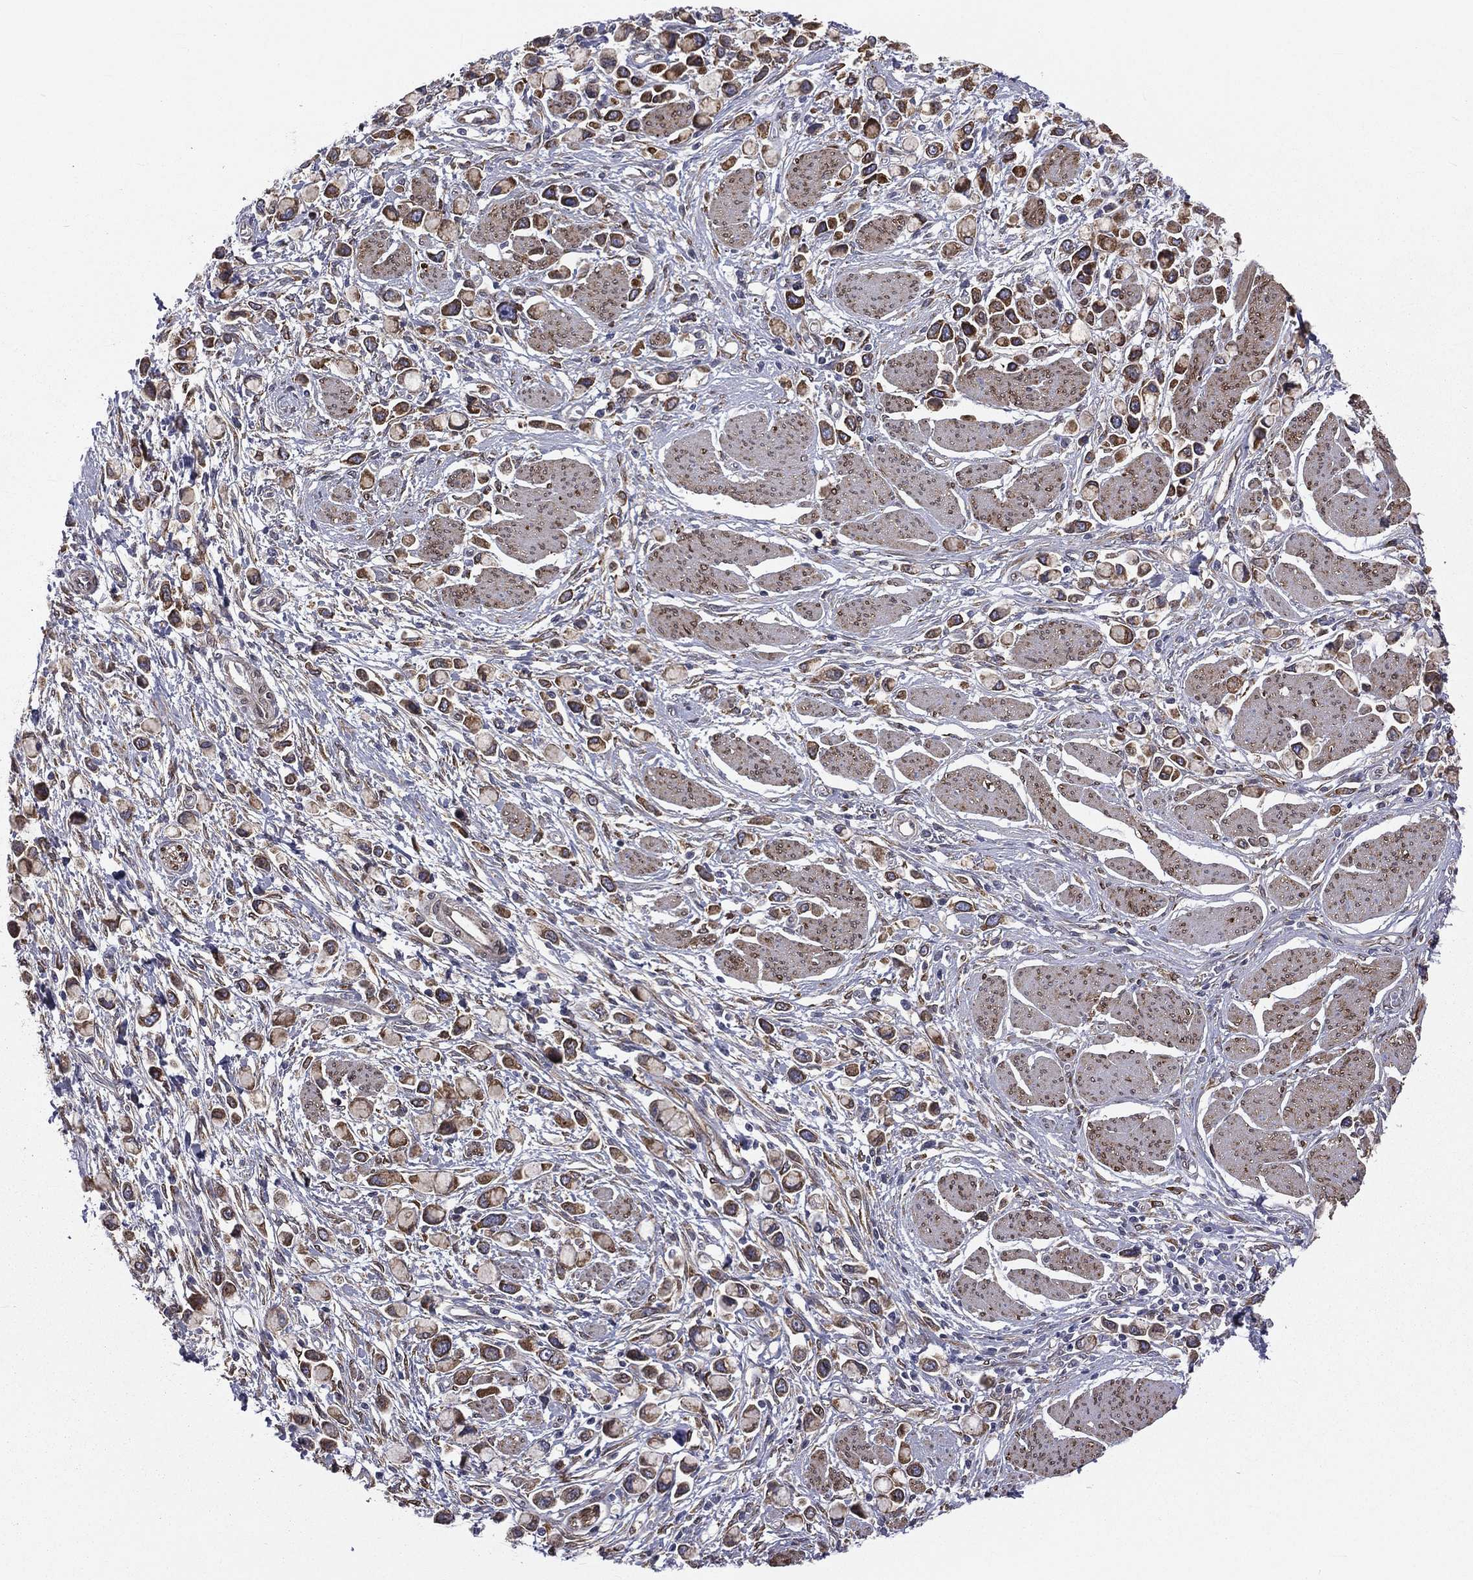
{"staining": {"intensity": "moderate", "quantity": ">75%", "location": "cytoplasmic/membranous"}, "tissue": "stomach cancer", "cell_type": "Tumor cells", "image_type": "cancer", "snomed": [{"axis": "morphology", "description": "Adenocarcinoma, NOS"}, {"axis": "topography", "description": "Stomach"}], "caption": "This histopathology image exhibits immunohistochemistry staining of adenocarcinoma (stomach), with medium moderate cytoplasmic/membranous expression in approximately >75% of tumor cells.", "gene": "PGRMC1", "patient": {"sex": "female", "age": 81}}